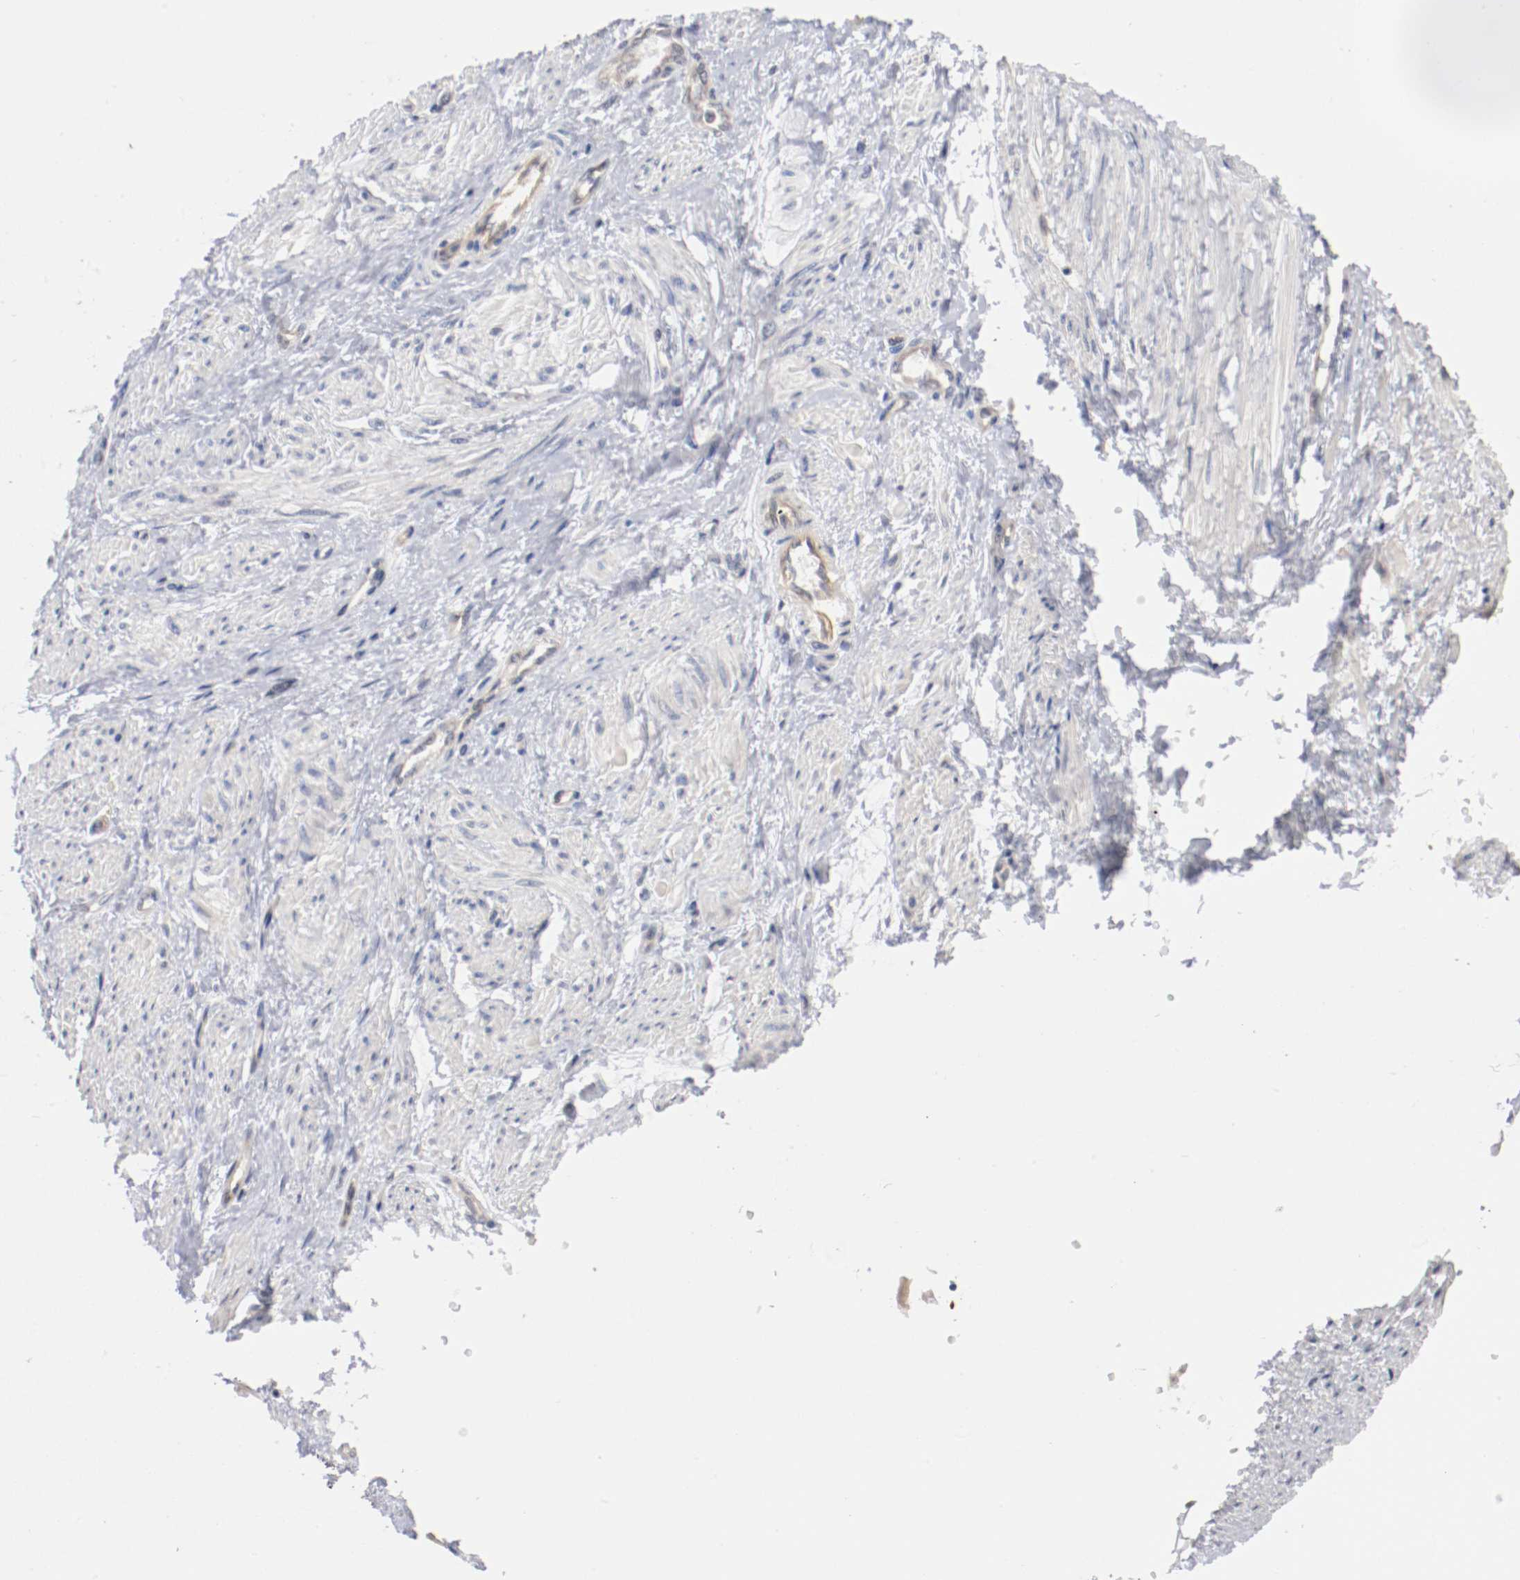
{"staining": {"intensity": "negative", "quantity": "none", "location": "none"}, "tissue": "smooth muscle", "cell_type": "Smooth muscle cells", "image_type": "normal", "snomed": [{"axis": "morphology", "description": "Normal tissue, NOS"}, {"axis": "topography", "description": "Smooth muscle"}, {"axis": "topography", "description": "Uterus"}], "caption": "A high-resolution micrograph shows immunohistochemistry staining of benign smooth muscle, which displays no significant expression in smooth muscle cells.", "gene": "RBM23", "patient": {"sex": "female", "age": 39}}